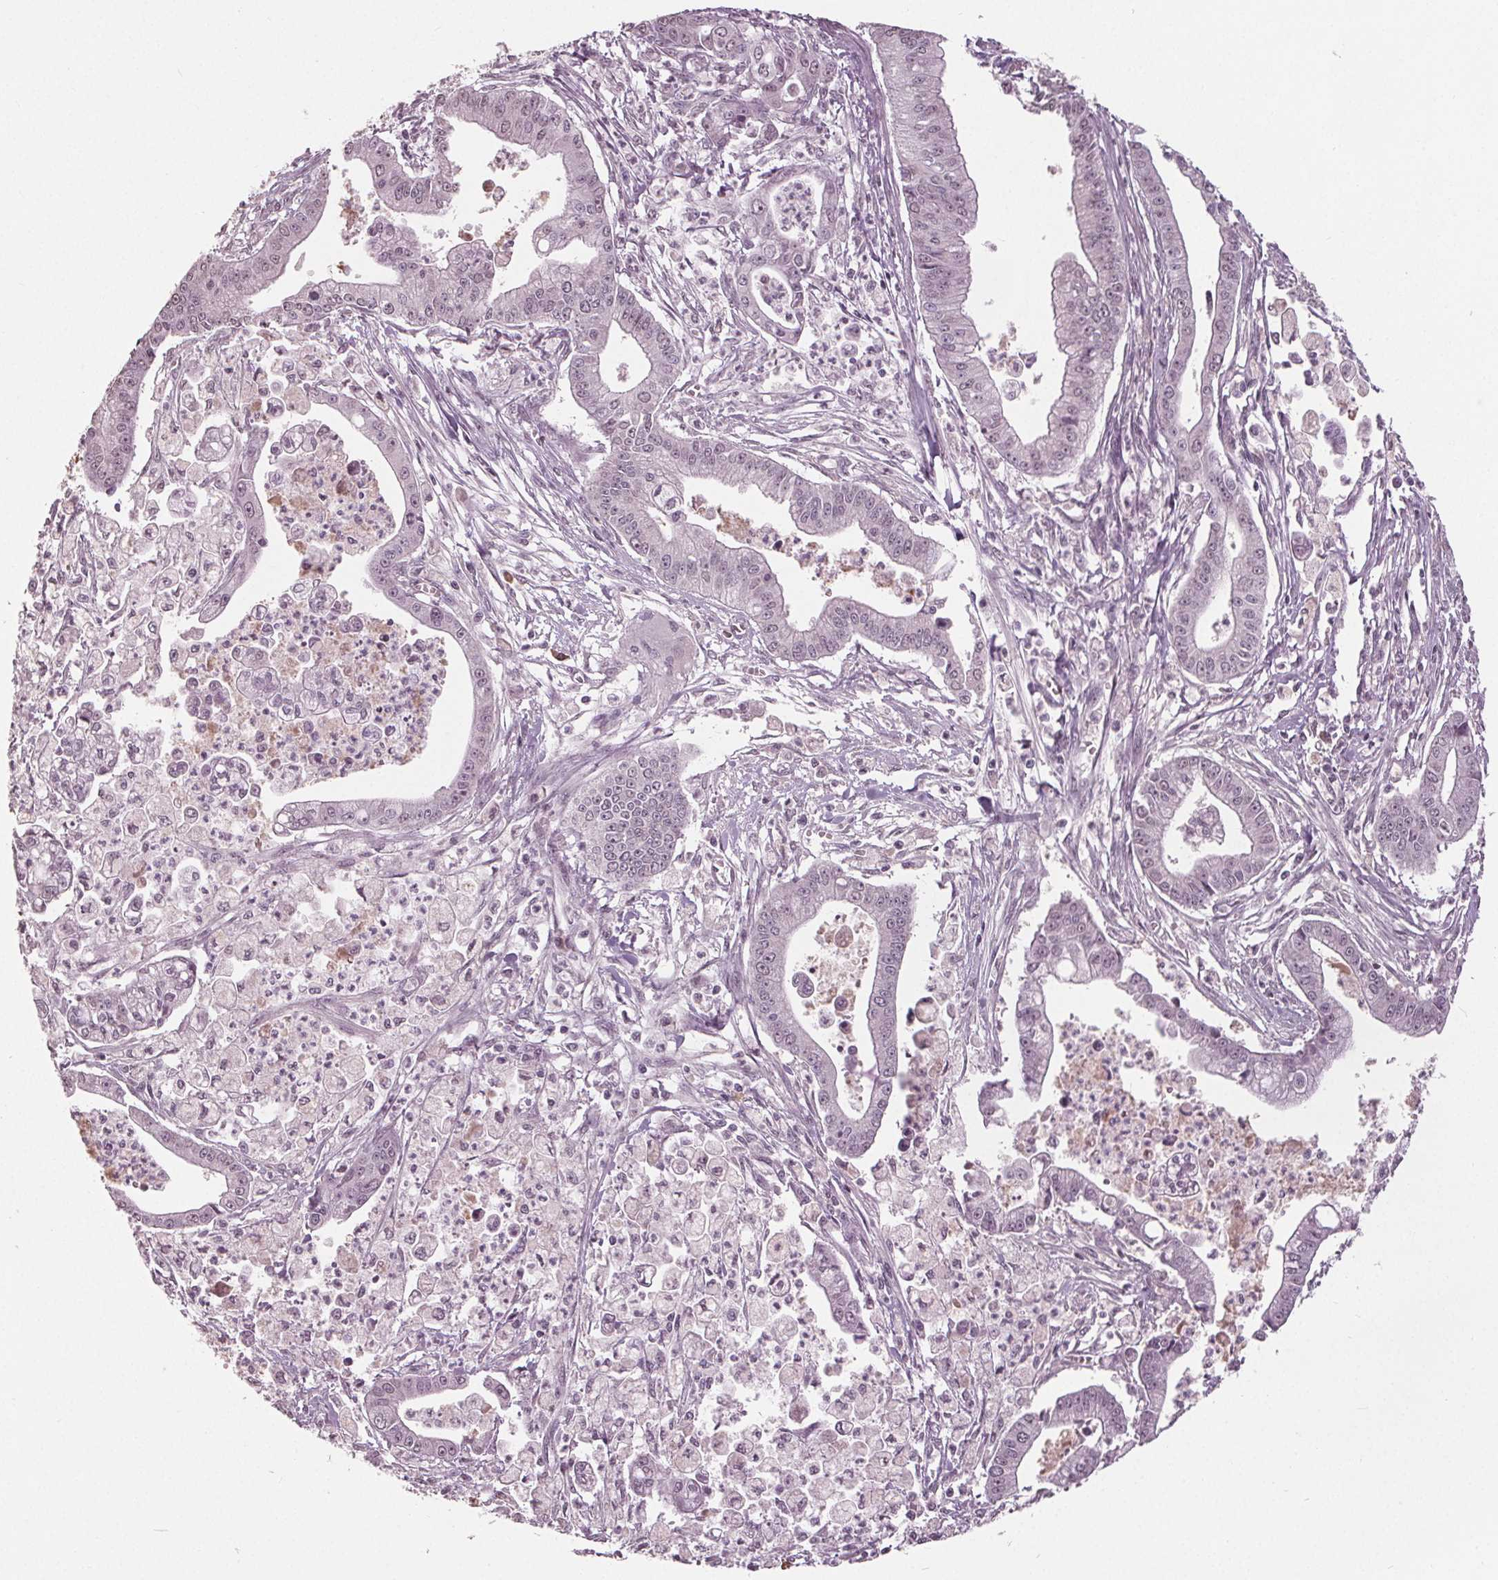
{"staining": {"intensity": "negative", "quantity": "none", "location": "none"}, "tissue": "pancreatic cancer", "cell_type": "Tumor cells", "image_type": "cancer", "snomed": [{"axis": "morphology", "description": "Adenocarcinoma, NOS"}, {"axis": "topography", "description": "Pancreas"}], "caption": "IHC micrograph of pancreatic cancer (adenocarcinoma) stained for a protein (brown), which reveals no expression in tumor cells.", "gene": "CXCL16", "patient": {"sex": "female", "age": 65}}